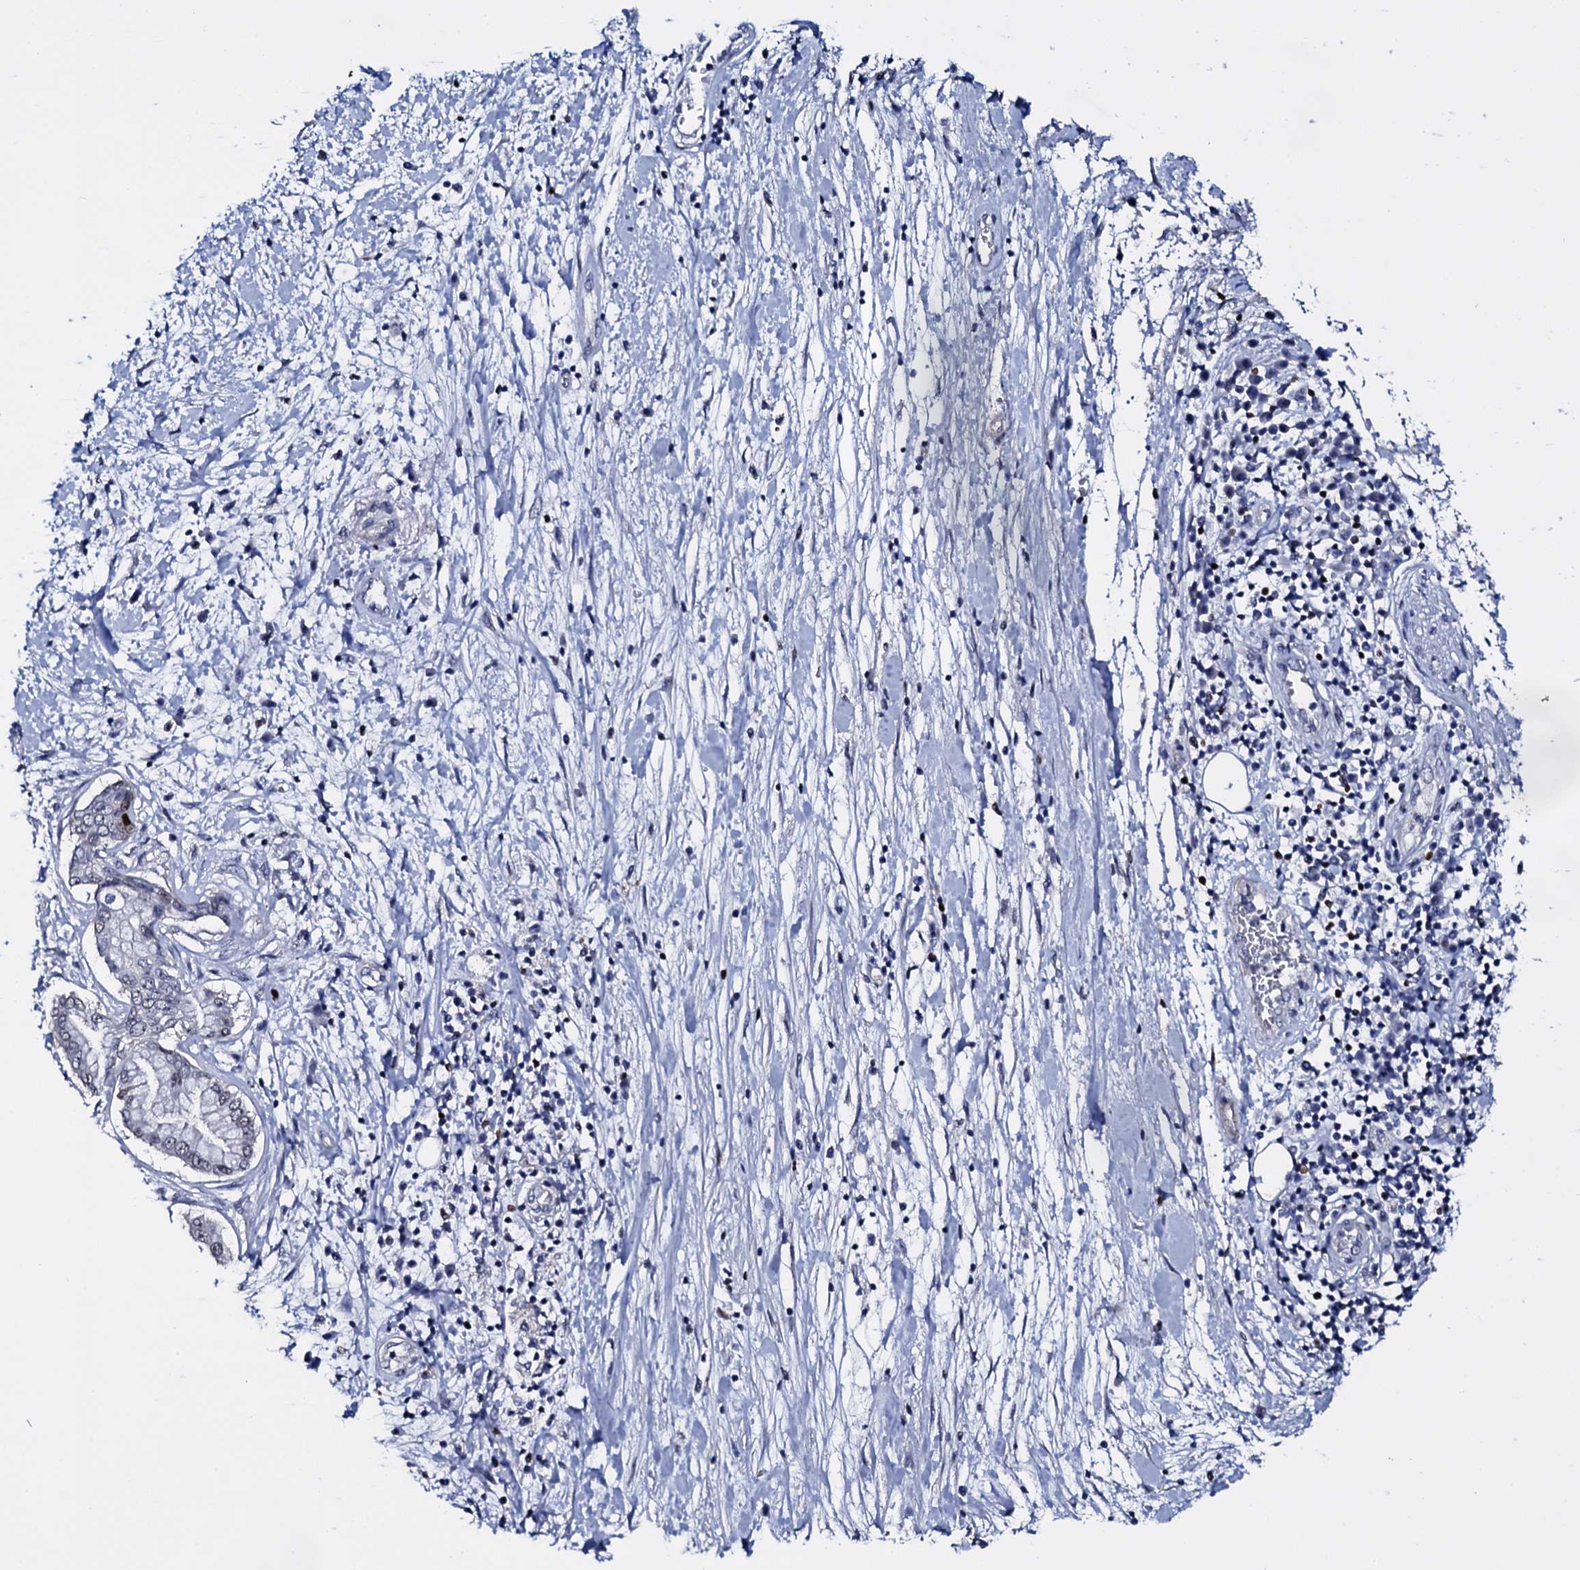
{"staining": {"intensity": "moderate", "quantity": "<25%", "location": "nuclear"}, "tissue": "pancreatic cancer", "cell_type": "Tumor cells", "image_type": "cancer", "snomed": [{"axis": "morphology", "description": "Adenocarcinoma, NOS"}, {"axis": "topography", "description": "Pancreas"}], "caption": "A low amount of moderate nuclear positivity is identified in approximately <25% of tumor cells in adenocarcinoma (pancreatic) tissue.", "gene": "NPM2", "patient": {"sex": "female", "age": 73}}